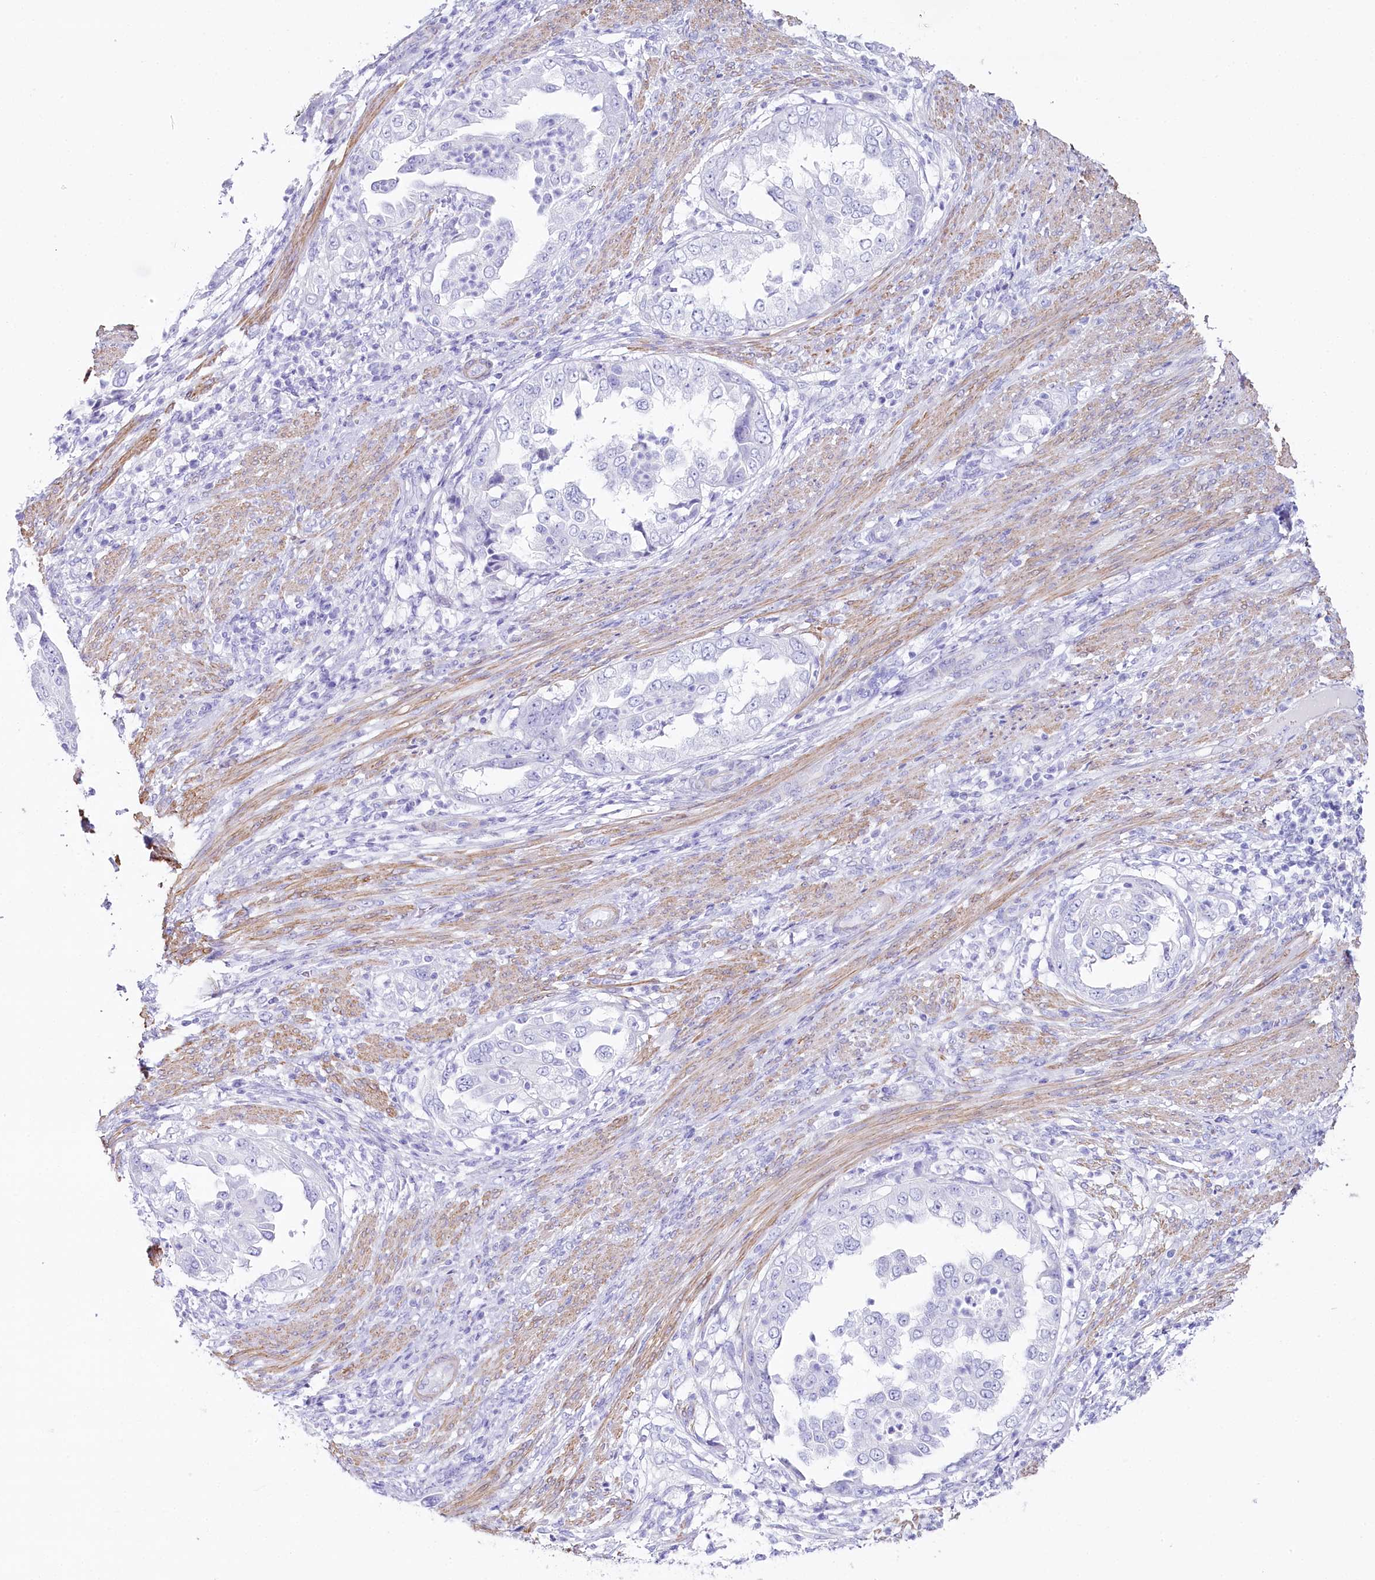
{"staining": {"intensity": "negative", "quantity": "none", "location": "none"}, "tissue": "endometrial cancer", "cell_type": "Tumor cells", "image_type": "cancer", "snomed": [{"axis": "morphology", "description": "Adenocarcinoma, NOS"}, {"axis": "topography", "description": "Endometrium"}], "caption": "Immunohistochemistry (IHC) image of human adenocarcinoma (endometrial) stained for a protein (brown), which shows no positivity in tumor cells.", "gene": "CSN3", "patient": {"sex": "female", "age": 85}}